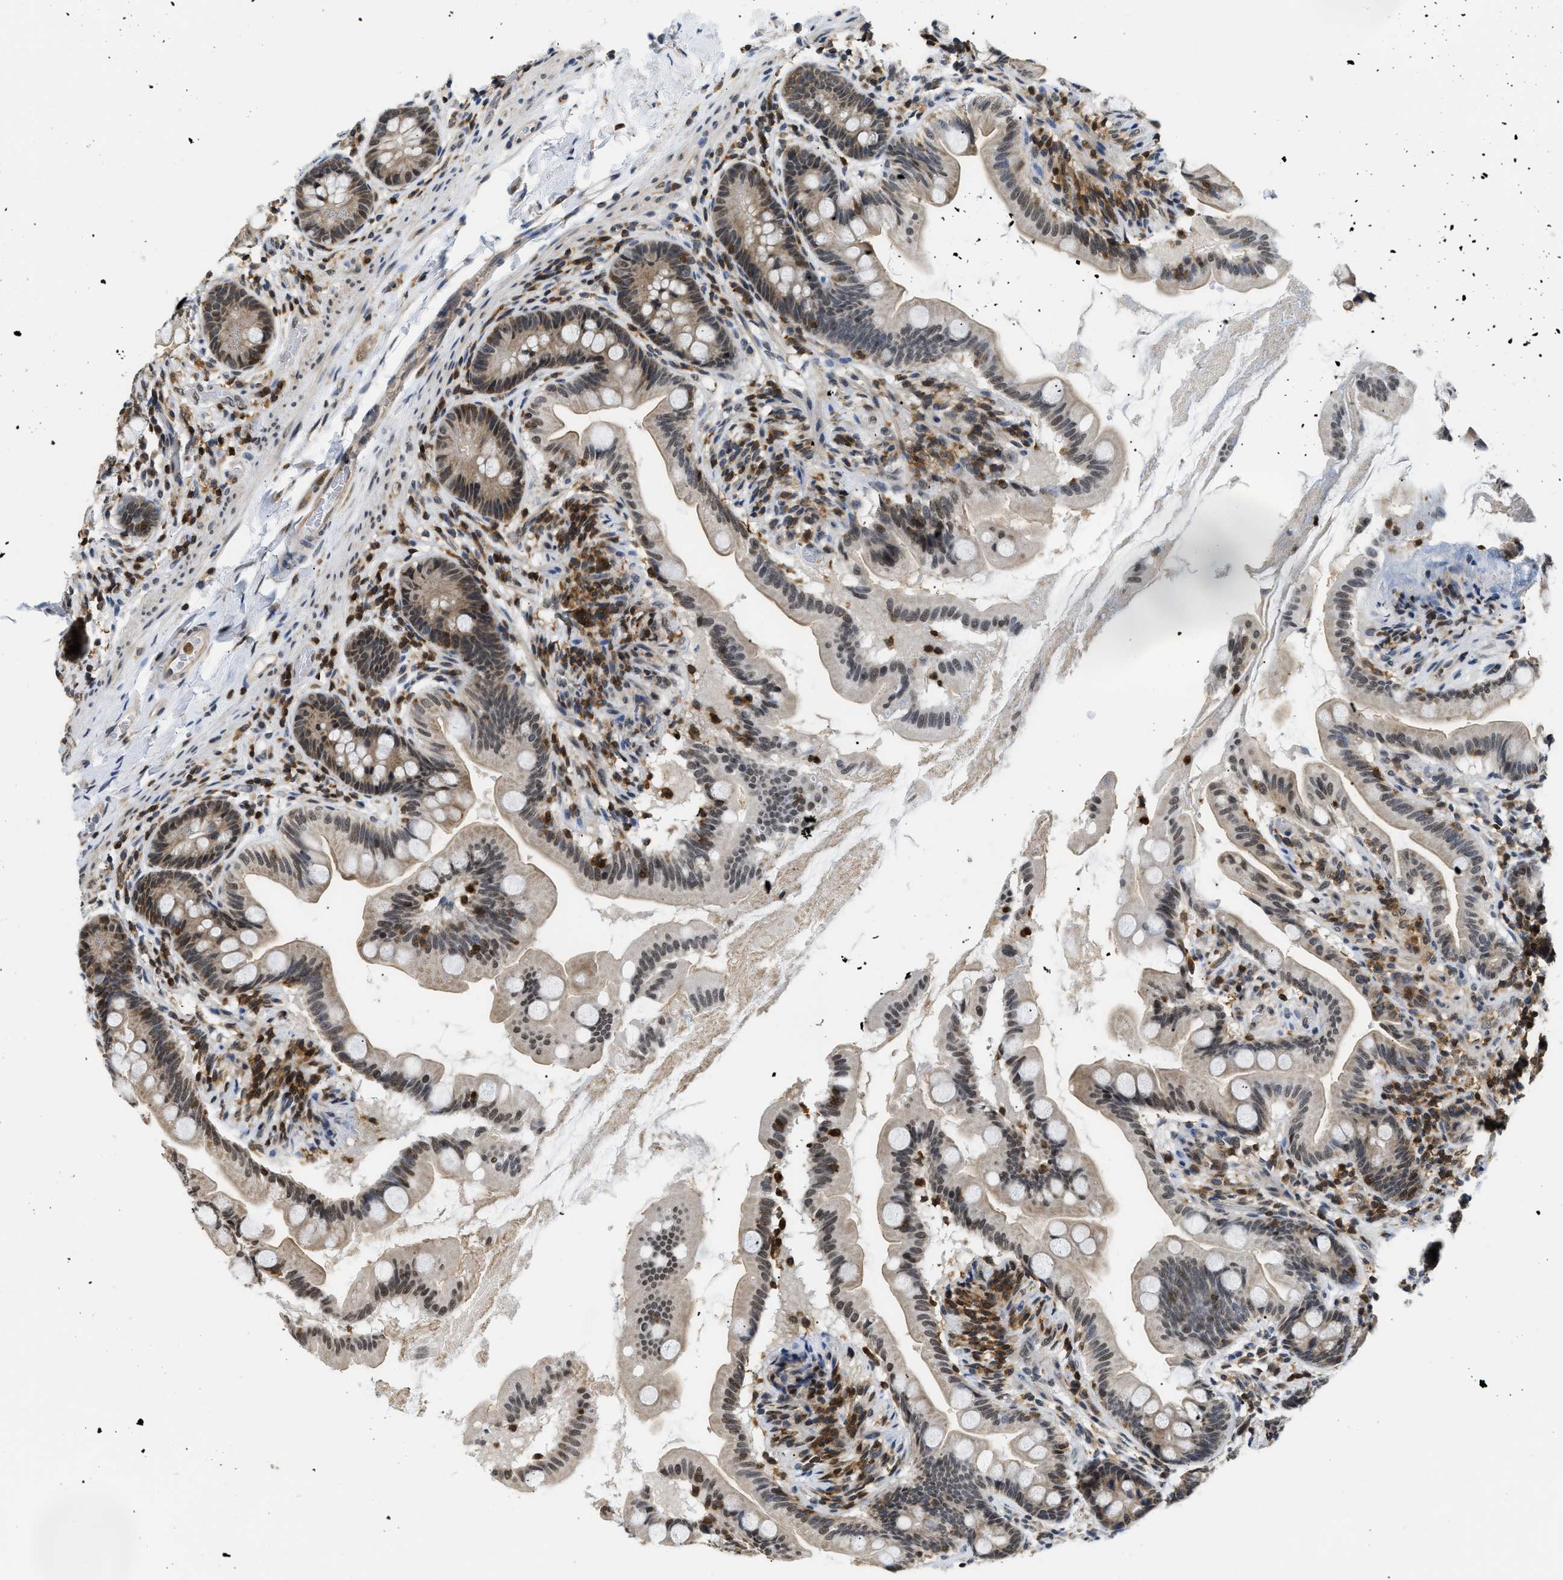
{"staining": {"intensity": "weak", "quantity": ">75%", "location": "cytoplasmic/membranous,nuclear"}, "tissue": "small intestine", "cell_type": "Glandular cells", "image_type": "normal", "snomed": [{"axis": "morphology", "description": "Normal tissue, NOS"}, {"axis": "topography", "description": "Small intestine"}], "caption": "DAB (3,3'-diaminobenzidine) immunohistochemical staining of normal human small intestine demonstrates weak cytoplasmic/membranous,nuclear protein positivity in approximately >75% of glandular cells. Using DAB (brown) and hematoxylin (blue) stains, captured at high magnification using brightfield microscopy.", "gene": "STK10", "patient": {"sex": "female", "age": 56}}